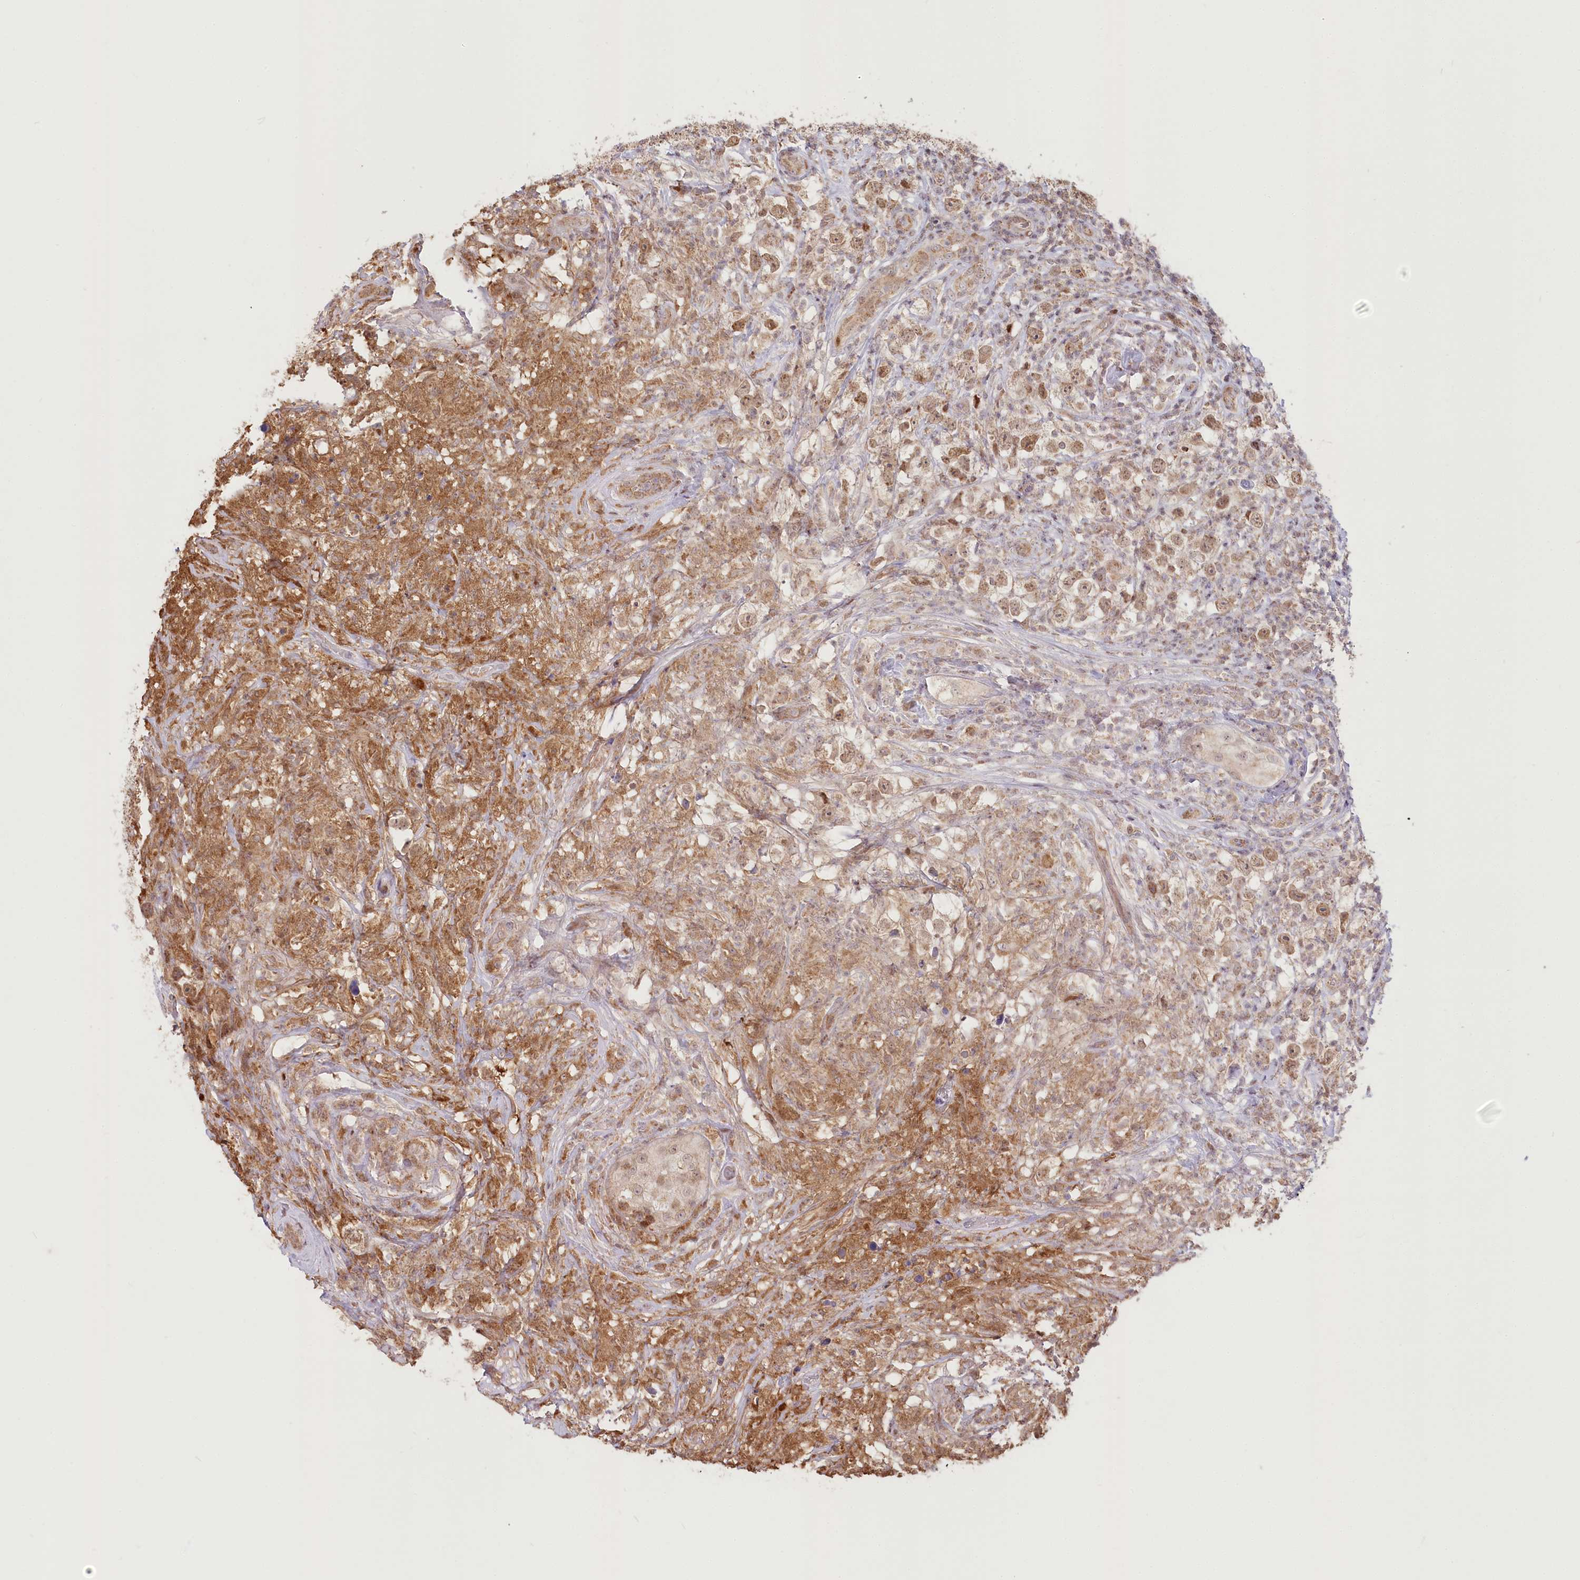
{"staining": {"intensity": "moderate", "quantity": ">75%", "location": "cytoplasmic/membranous,nuclear"}, "tissue": "testis cancer", "cell_type": "Tumor cells", "image_type": "cancer", "snomed": [{"axis": "morphology", "description": "Seminoma, NOS"}, {"axis": "topography", "description": "Testis"}], "caption": "Testis cancer tissue shows moderate cytoplasmic/membranous and nuclear staining in approximately >75% of tumor cells, visualized by immunohistochemistry.", "gene": "PYURF", "patient": {"sex": "male", "age": 49}}